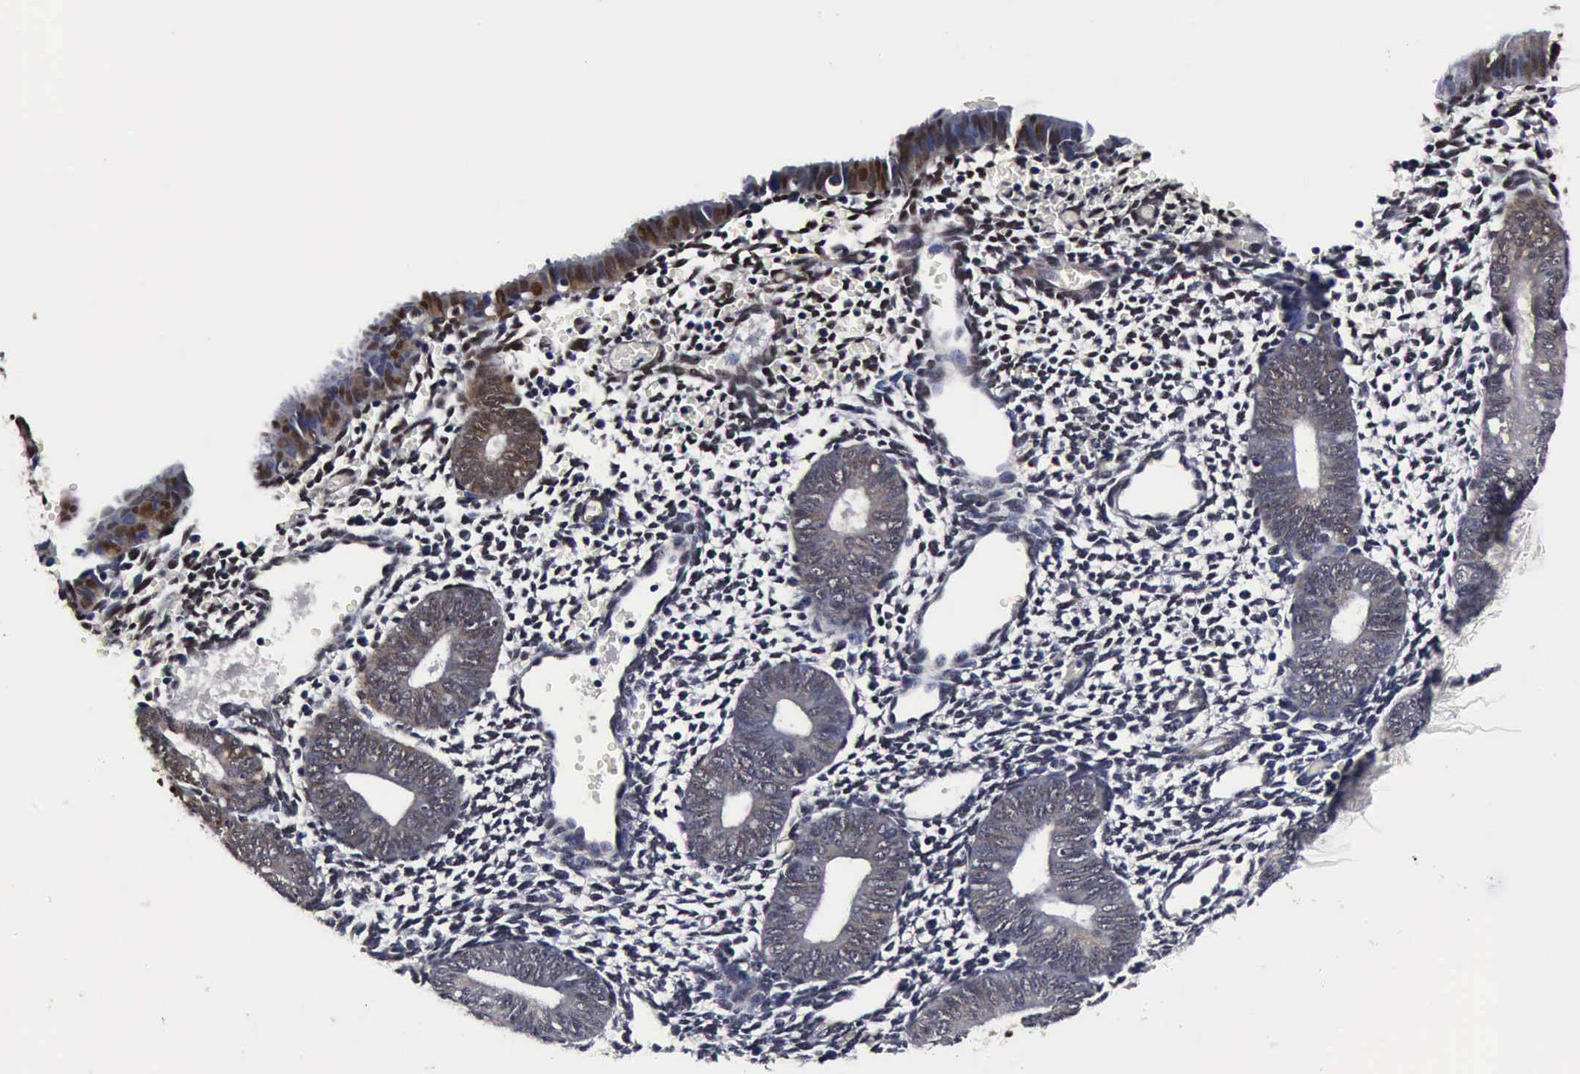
{"staining": {"intensity": "weak", "quantity": "25%-75%", "location": "none"}, "tissue": "endometrium", "cell_type": "Cells in endometrial stroma", "image_type": "normal", "snomed": [{"axis": "morphology", "description": "Normal tissue, NOS"}, {"axis": "topography", "description": "Endometrium"}], "caption": "Normal endometrium shows weak None staining in about 25%-75% of cells in endometrial stroma.", "gene": "UBC", "patient": {"sex": "female", "age": 61}}